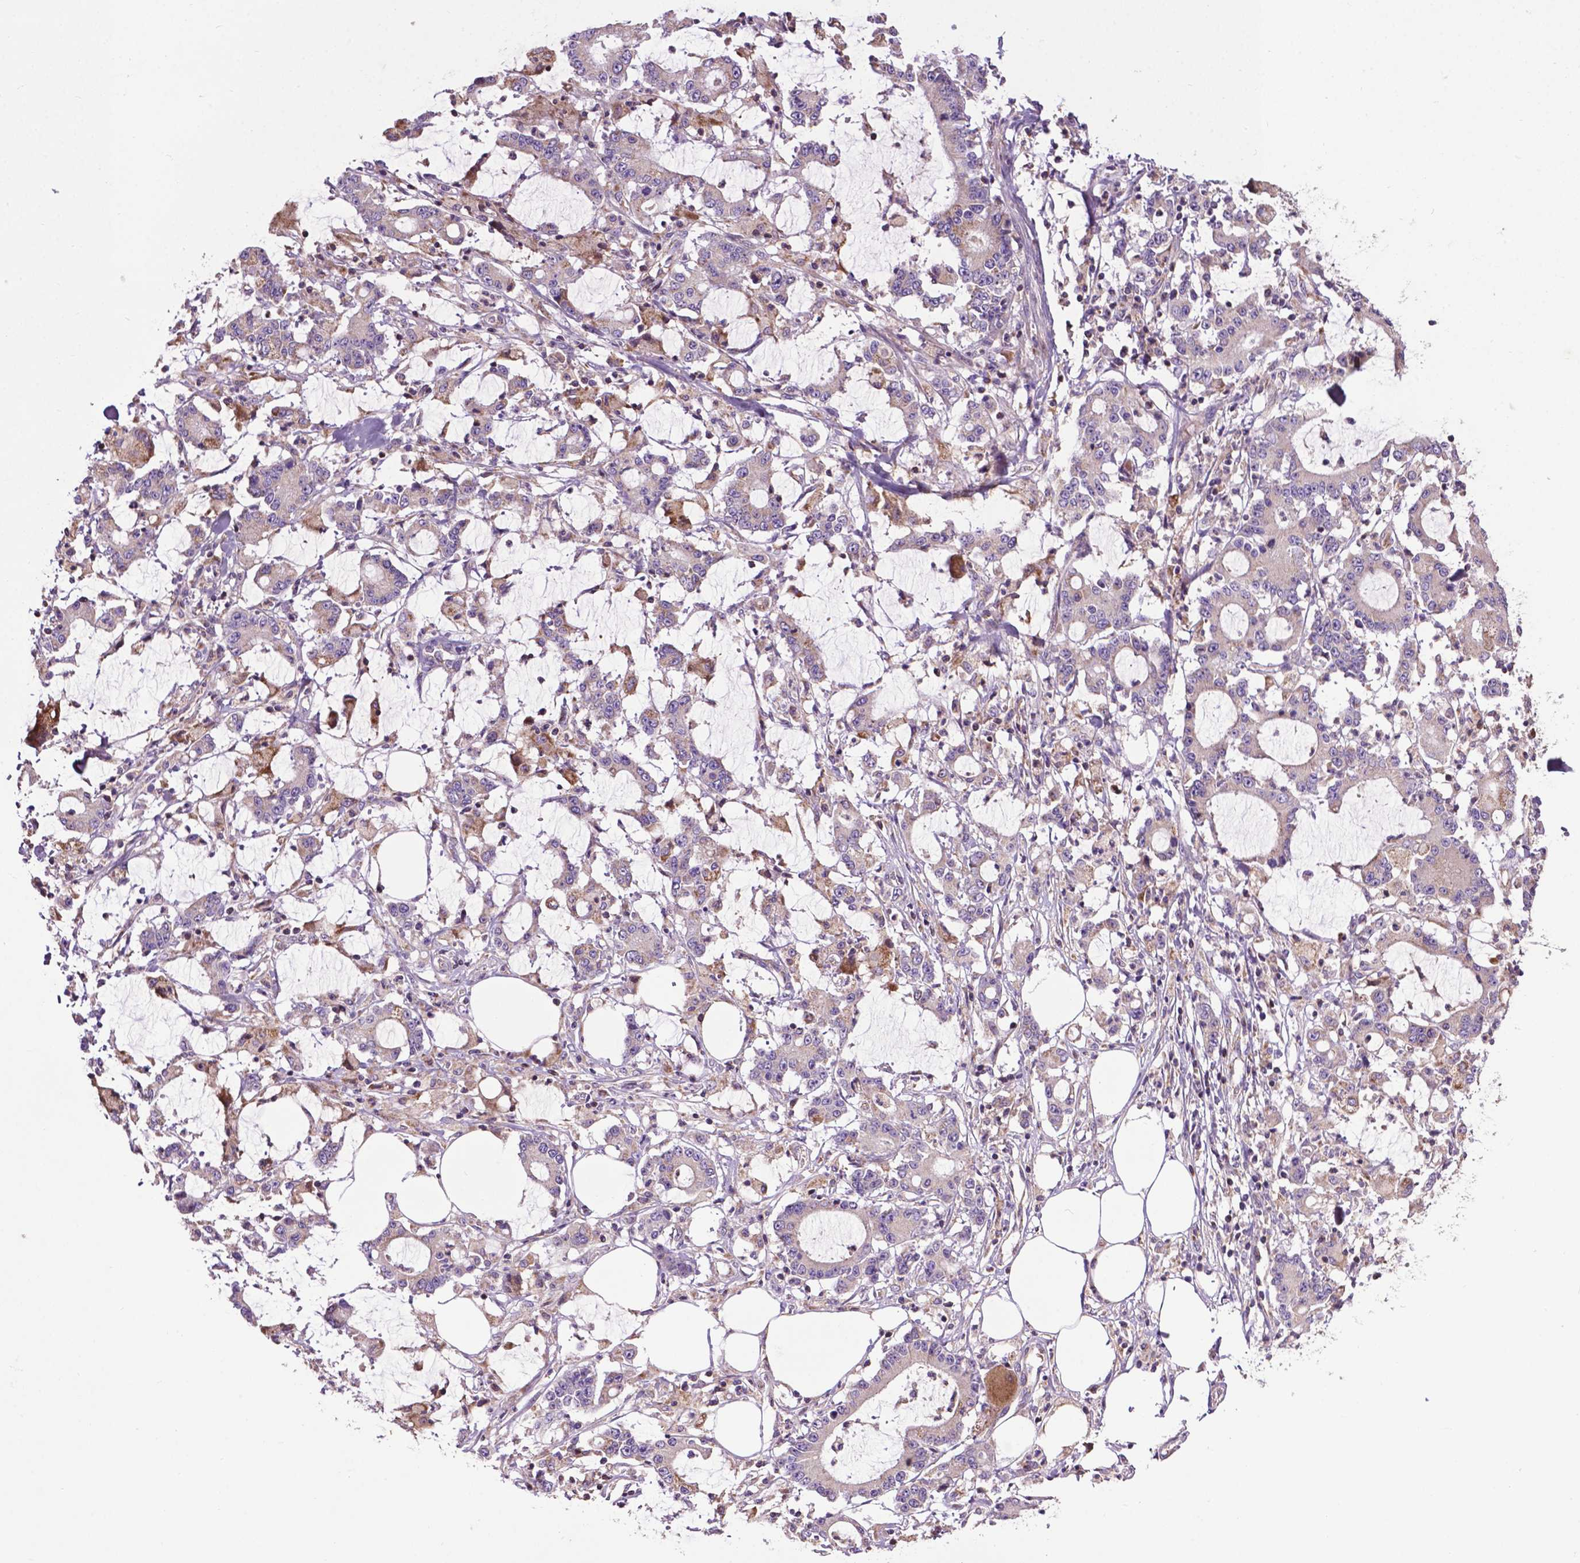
{"staining": {"intensity": "negative", "quantity": "none", "location": "none"}, "tissue": "stomach cancer", "cell_type": "Tumor cells", "image_type": "cancer", "snomed": [{"axis": "morphology", "description": "Adenocarcinoma, NOS"}, {"axis": "topography", "description": "Stomach, upper"}], "caption": "Tumor cells show no significant positivity in stomach adenocarcinoma.", "gene": "SPNS2", "patient": {"sex": "male", "age": 68}}